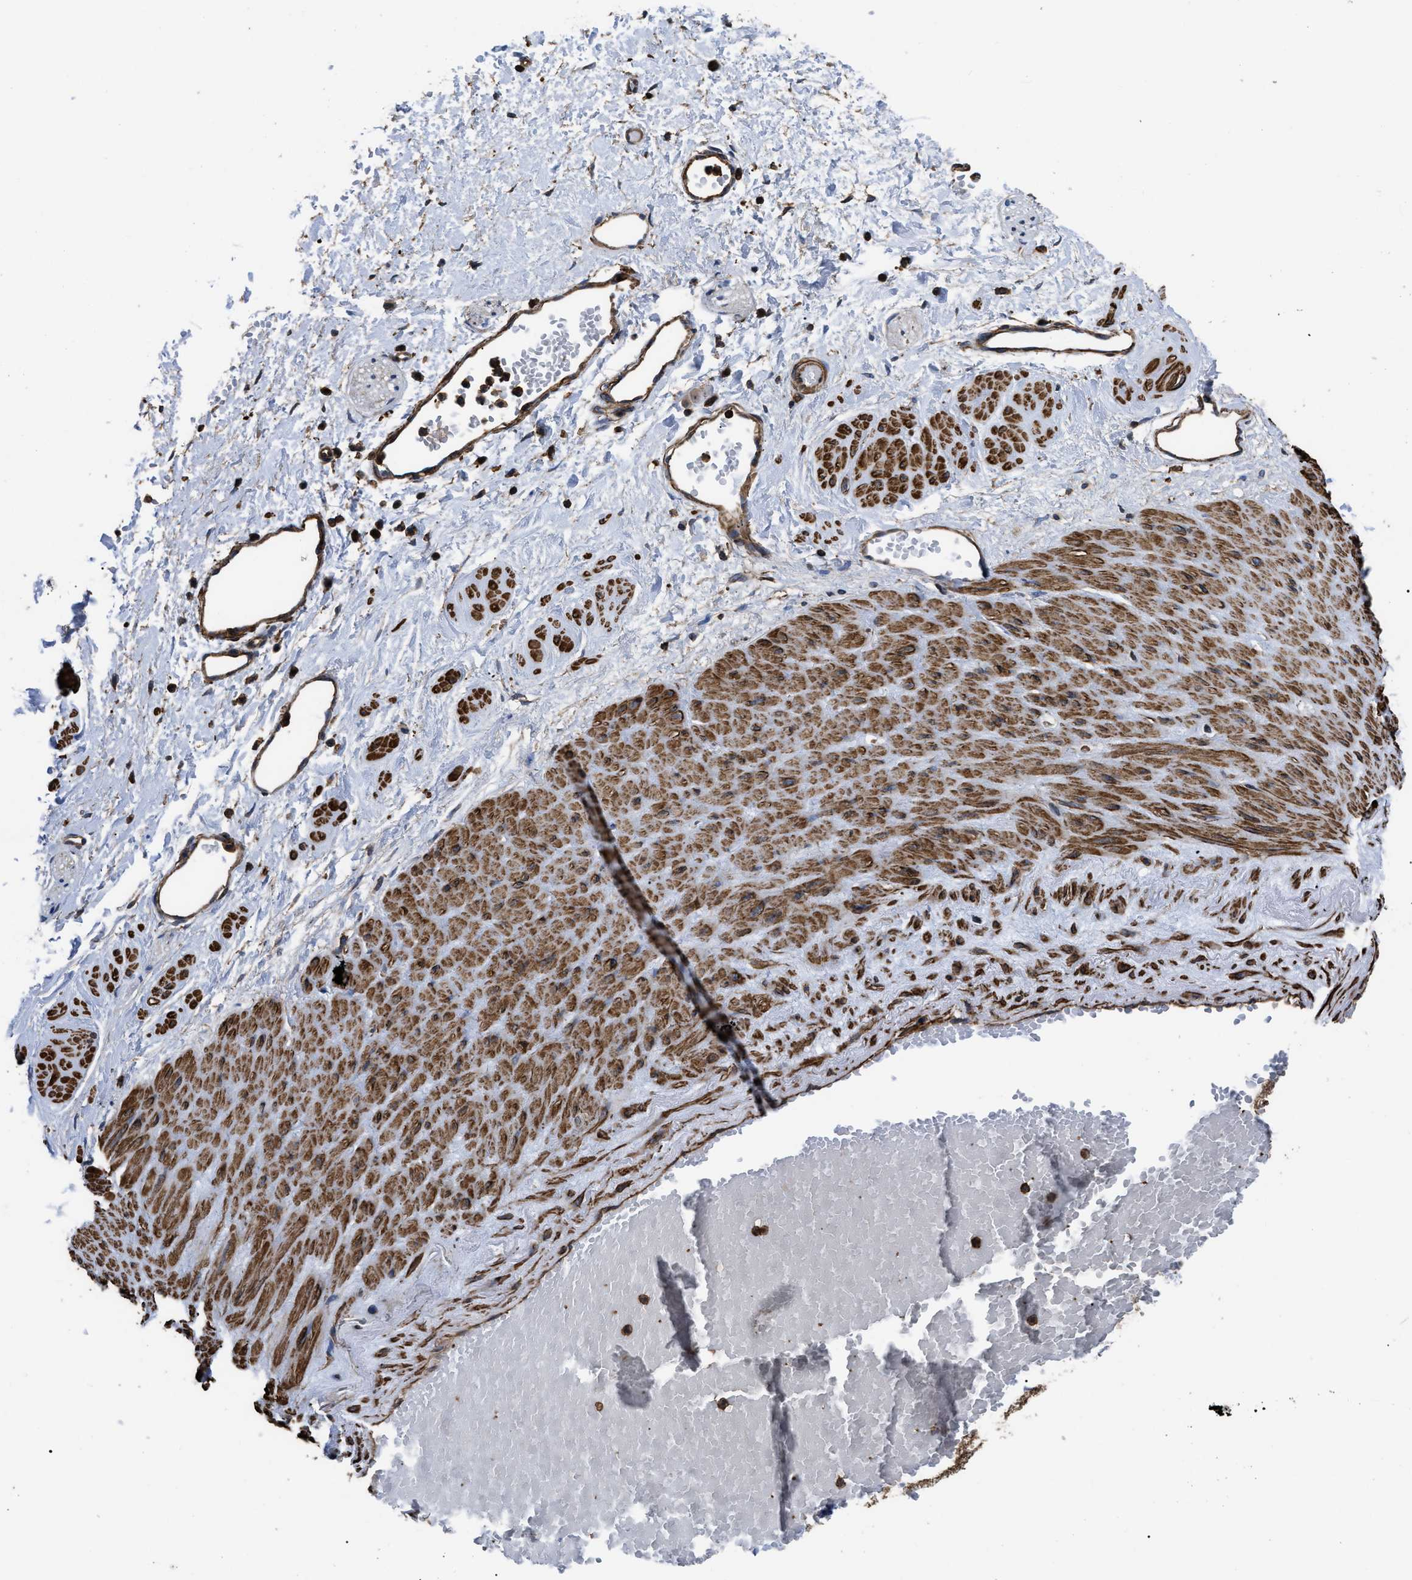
{"staining": {"intensity": "strong", "quantity": ">75%", "location": "cytoplasmic/membranous"}, "tissue": "adipose tissue", "cell_type": "Adipocytes", "image_type": "normal", "snomed": [{"axis": "morphology", "description": "Normal tissue, NOS"}, {"axis": "topography", "description": "Soft tissue"}, {"axis": "topography", "description": "Vascular tissue"}], "caption": "Adipocytes reveal high levels of strong cytoplasmic/membranous positivity in approximately >75% of cells in benign human adipose tissue. Nuclei are stained in blue.", "gene": "SCUBE2", "patient": {"sex": "female", "age": 35}}